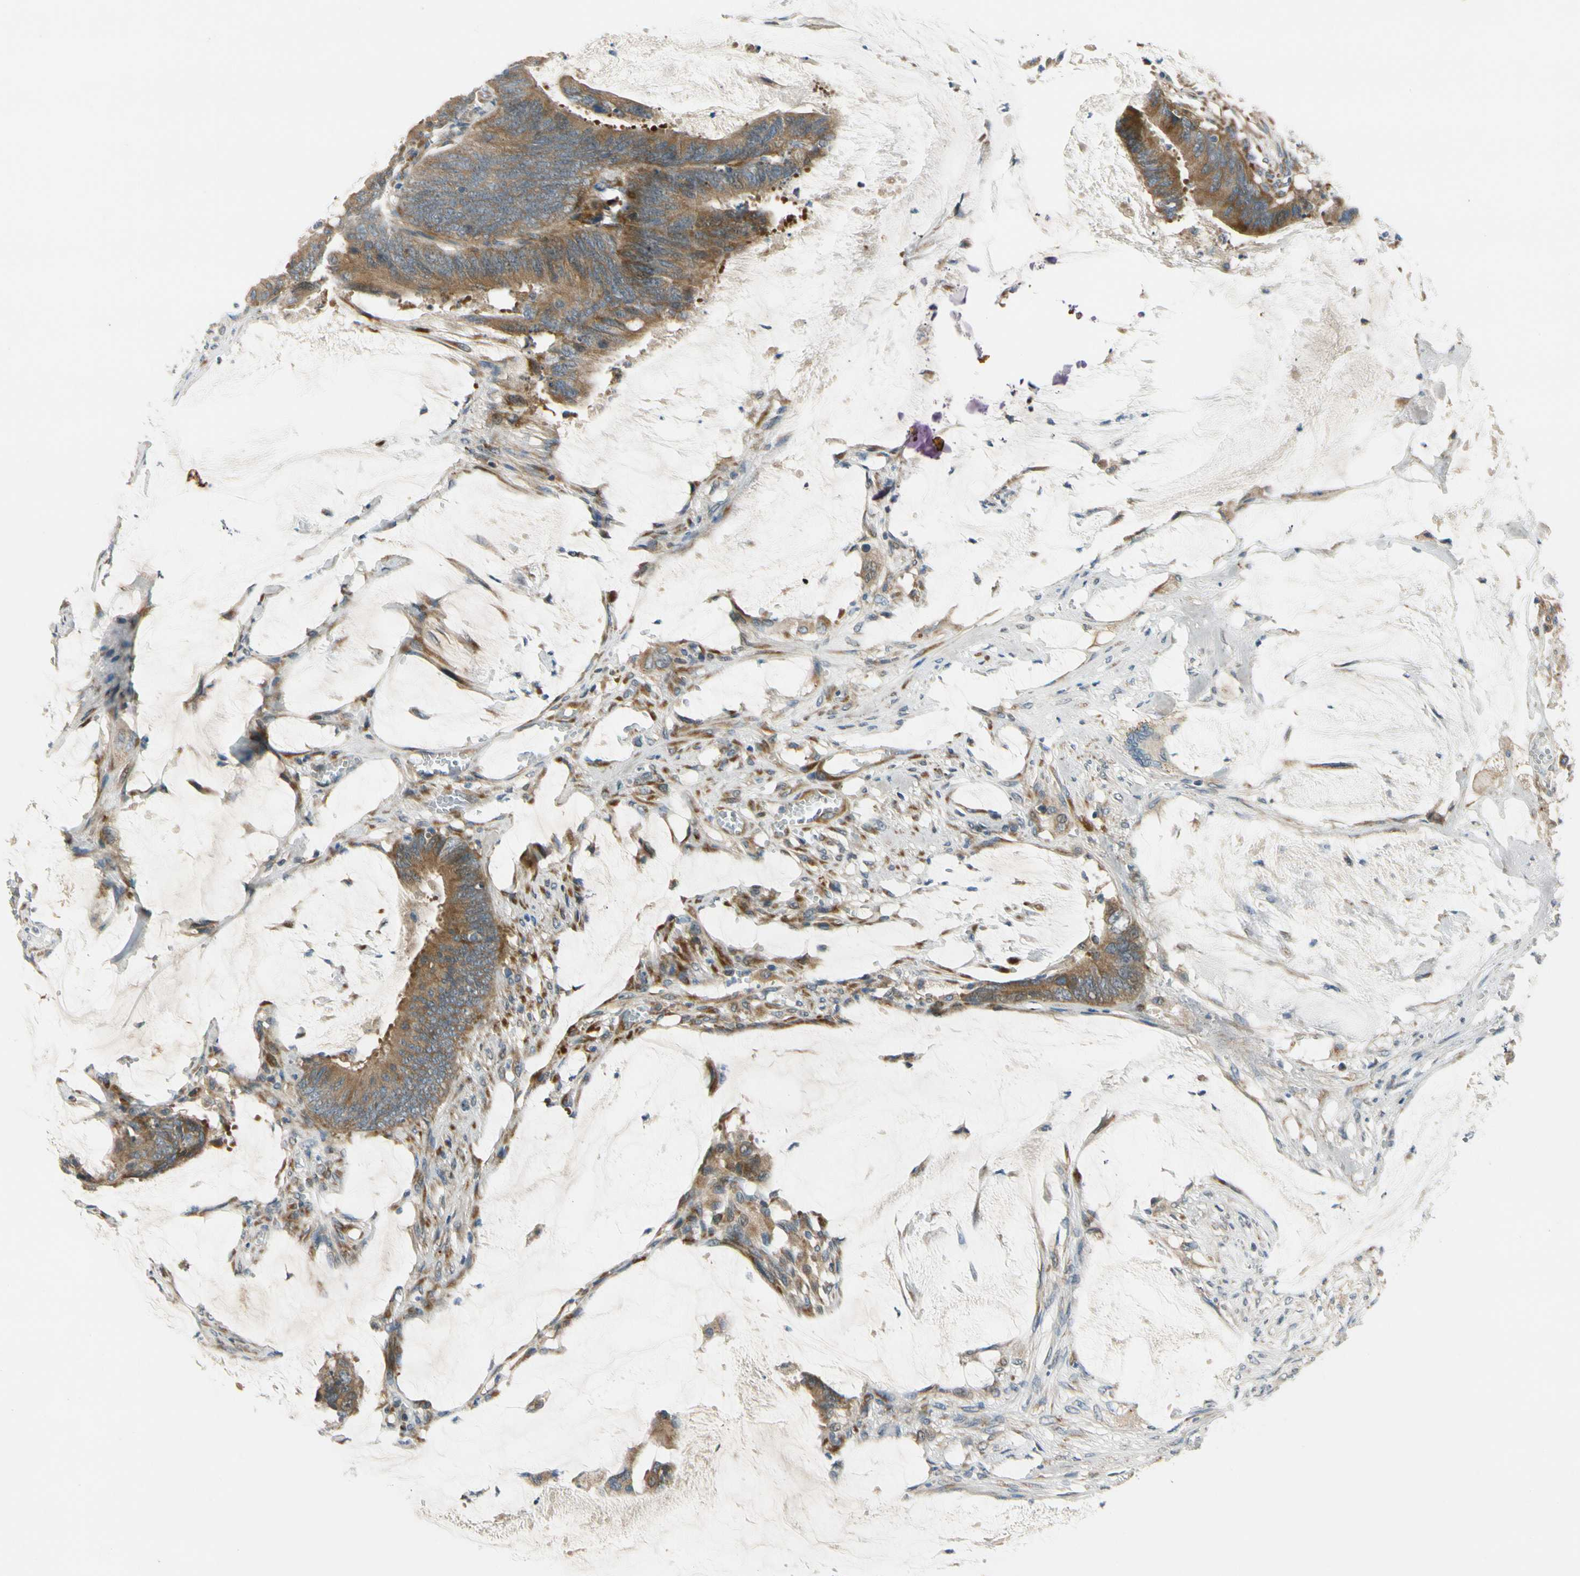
{"staining": {"intensity": "moderate", "quantity": ">75%", "location": "cytoplasmic/membranous"}, "tissue": "colorectal cancer", "cell_type": "Tumor cells", "image_type": "cancer", "snomed": [{"axis": "morphology", "description": "Adenocarcinoma, NOS"}, {"axis": "topography", "description": "Rectum"}], "caption": "About >75% of tumor cells in colorectal adenocarcinoma demonstrate moderate cytoplasmic/membranous protein expression as visualized by brown immunohistochemical staining.", "gene": "MST1R", "patient": {"sex": "female", "age": 66}}